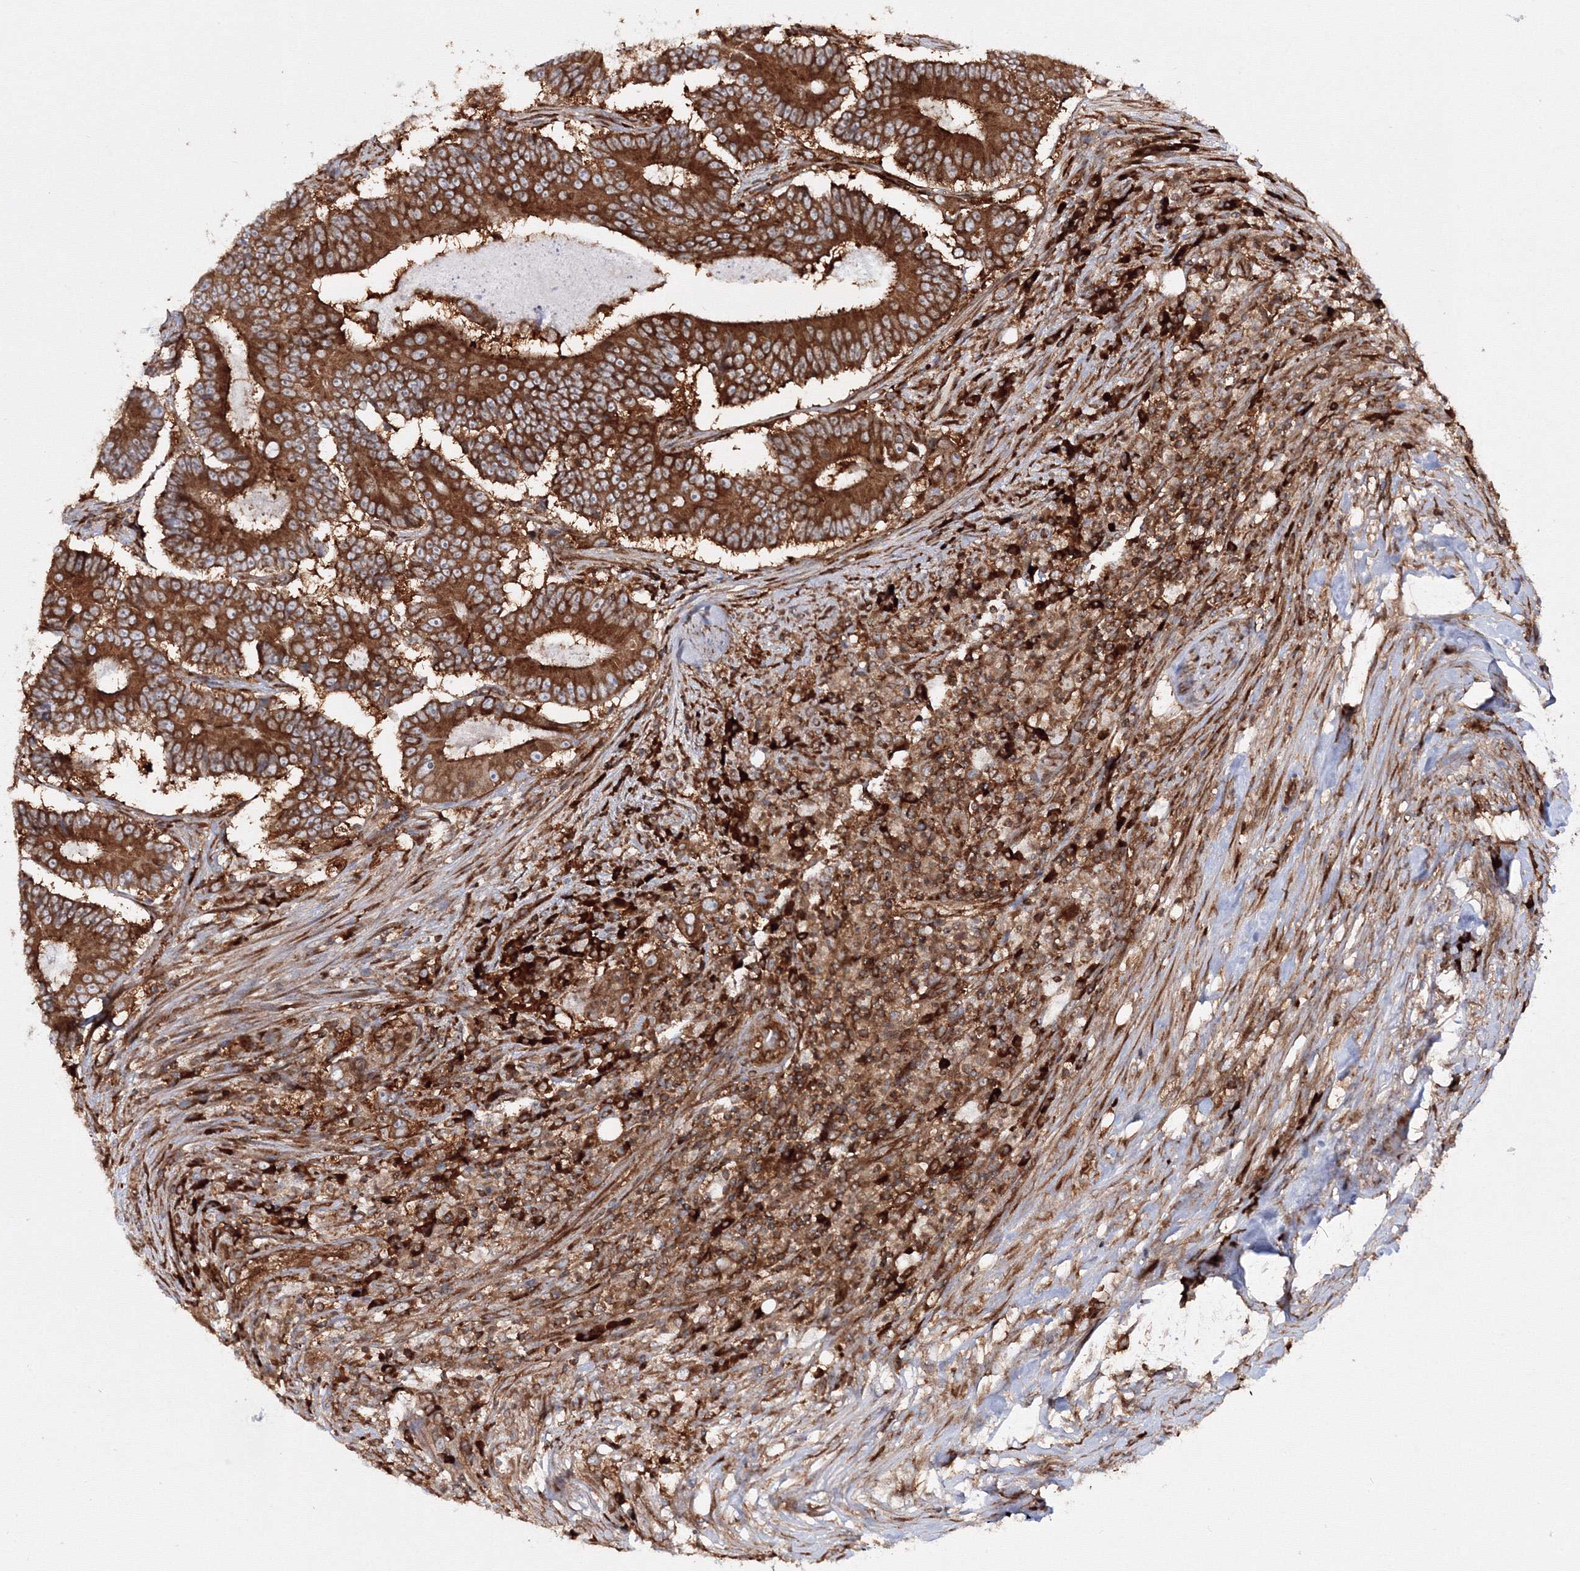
{"staining": {"intensity": "strong", "quantity": ">75%", "location": "cytoplasmic/membranous"}, "tissue": "colorectal cancer", "cell_type": "Tumor cells", "image_type": "cancer", "snomed": [{"axis": "morphology", "description": "Adenocarcinoma, NOS"}, {"axis": "topography", "description": "Colon"}], "caption": "This micrograph shows colorectal cancer stained with immunohistochemistry to label a protein in brown. The cytoplasmic/membranous of tumor cells show strong positivity for the protein. Nuclei are counter-stained blue.", "gene": "HARS1", "patient": {"sex": "male", "age": 83}}